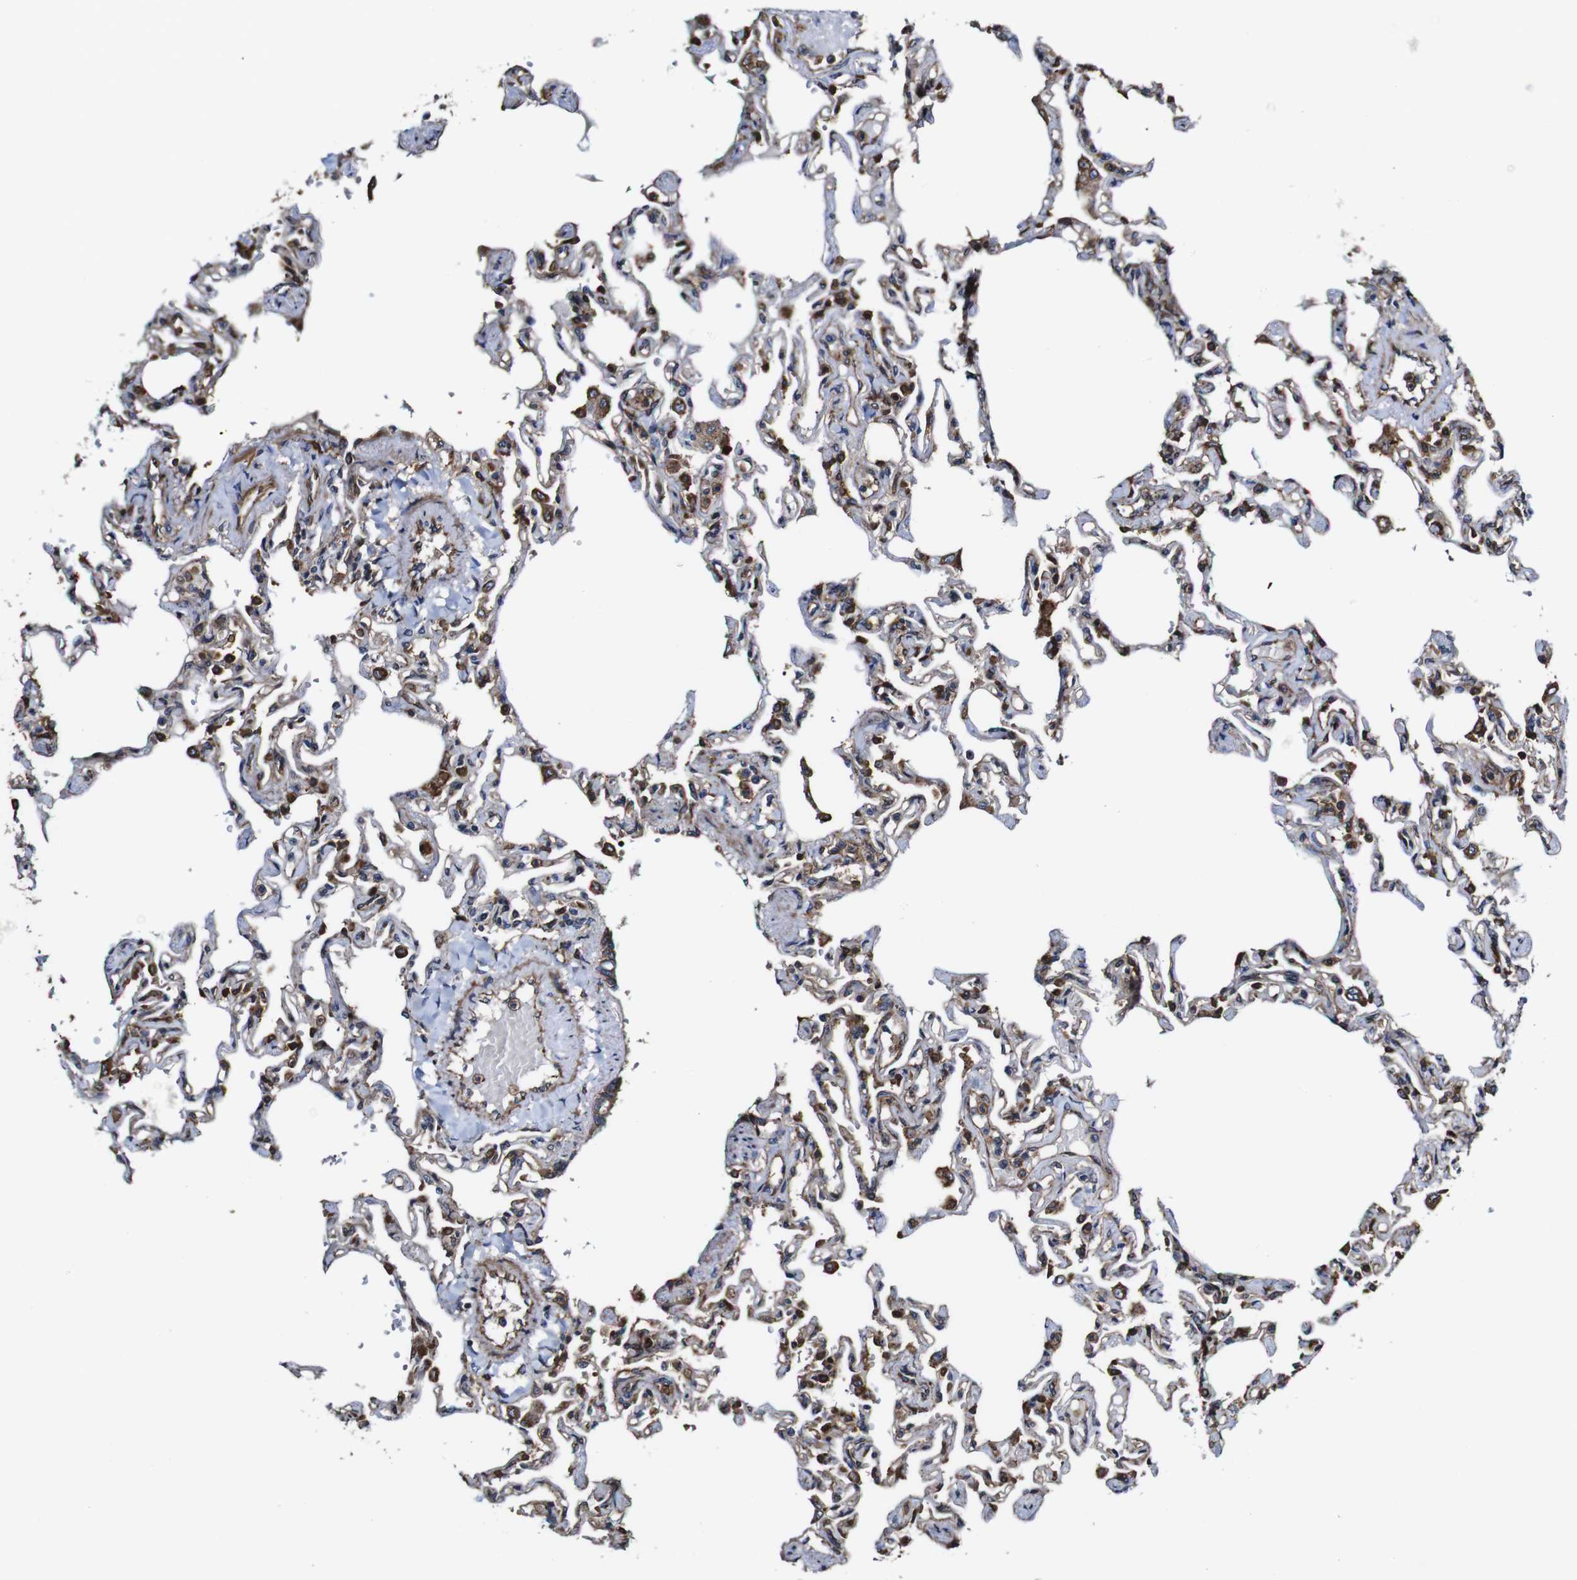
{"staining": {"intensity": "moderate", "quantity": "25%-75%", "location": "cytoplasmic/membranous"}, "tissue": "lung", "cell_type": "Alveolar cells", "image_type": "normal", "snomed": [{"axis": "morphology", "description": "Normal tissue, NOS"}, {"axis": "topography", "description": "Lung"}], "caption": "Human lung stained with a brown dye displays moderate cytoplasmic/membranous positive positivity in about 25%-75% of alveolar cells.", "gene": "TNIK", "patient": {"sex": "male", "age": 21}}